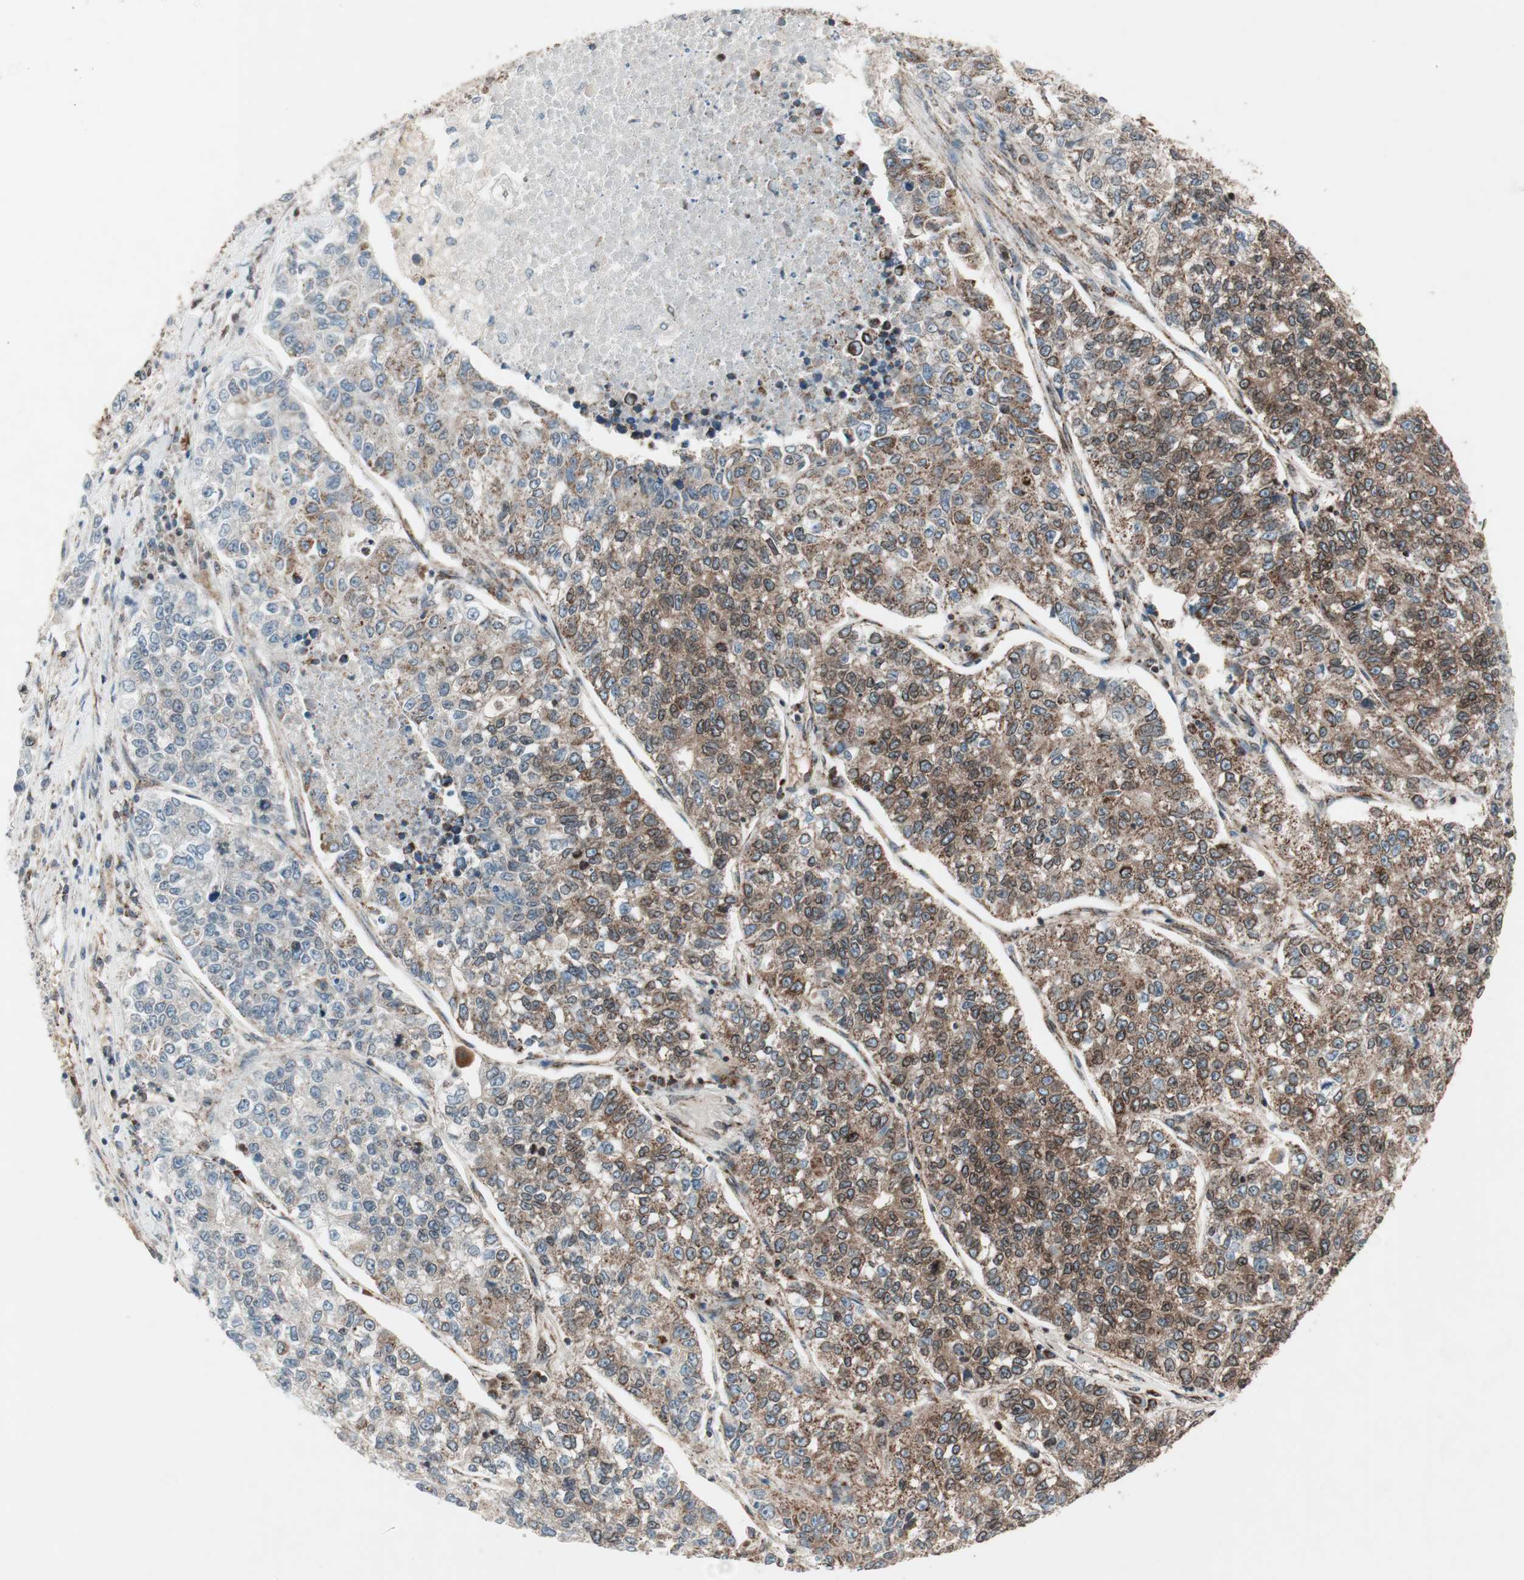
{"staining": {"intensity": "moderate", "quantity": "25%-75%", "location": "cytoplasmic/membranous"}, "tissue": "lung cancer", "cell_type": "Tumor cells", "image_type": "cancer", "snomed": [{"axis": "morphology", "description": "Adenocarcinoma, NOS"}, {"axis": "topography", "description": "Lung"}], "caption": "Protein staining of adenocarcinoma (lung) tissue displays moderate cytoplasmic/membranous staining in about 25%-75% of tumor cells.", "gene": "NUP62", "patient": {"sex": "male", "age": 49}}